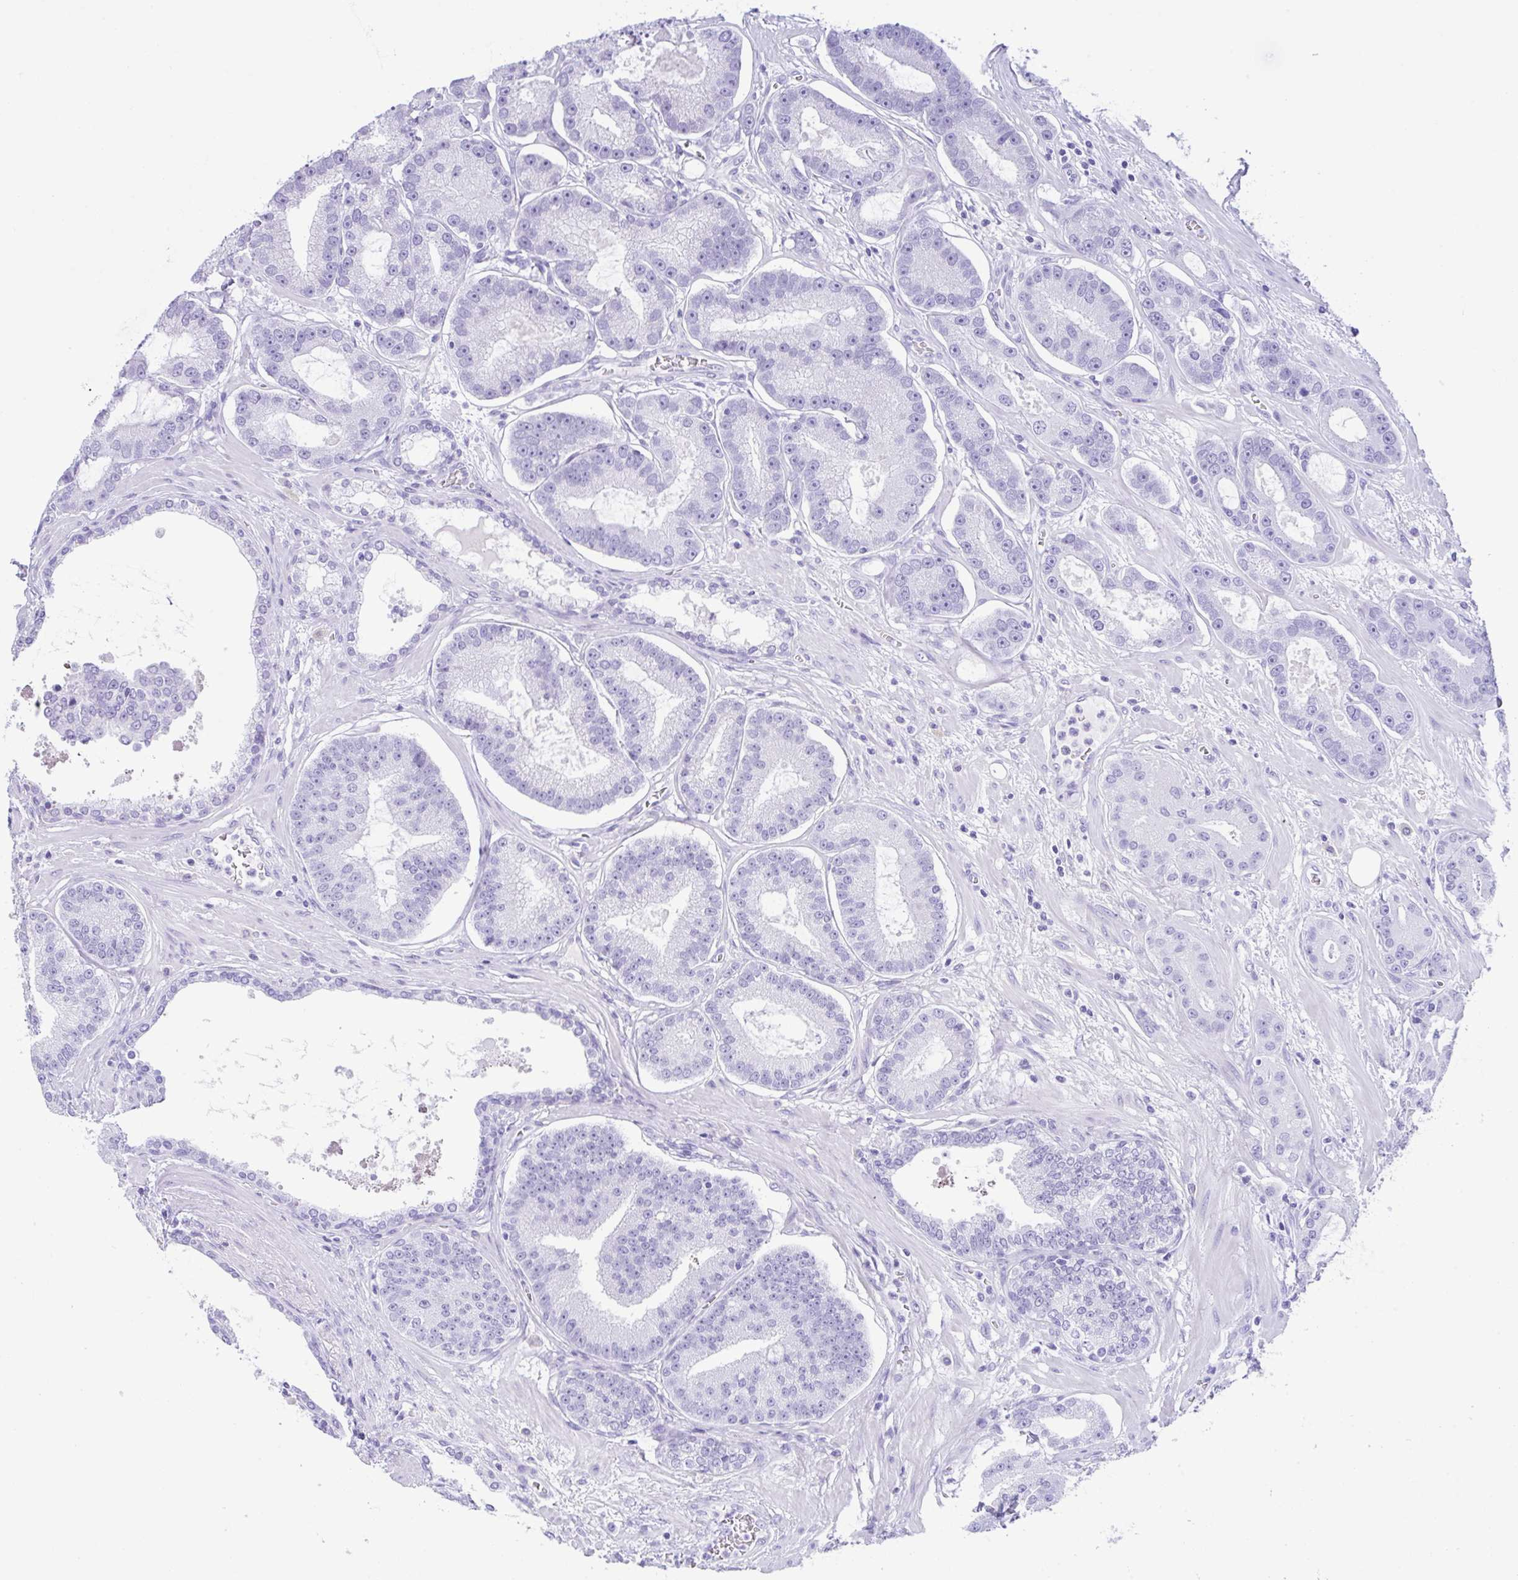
{"staining": {"intensity": "negative", "quantity": "none", "location": "none"}, "tissue": "prostate cancer", "cell_type": "Tumor cells", "image_type": "cancer", "snomed": [{"axis": "morphology", "description": "Adenocarcinoma, High grade"}, {"axis": "topography", "description": "Prostate"}], "caption": "Immunohistochemistry (IHC) of human prostate high-grade adenocarcinoma reveals no positivity in tumor cells. (DAB (3,3'-diaminobenzidine) immunohistochemistry, high magnification).", "gene": "CPA1", "patient": {"sex": "male", "age": 65}}